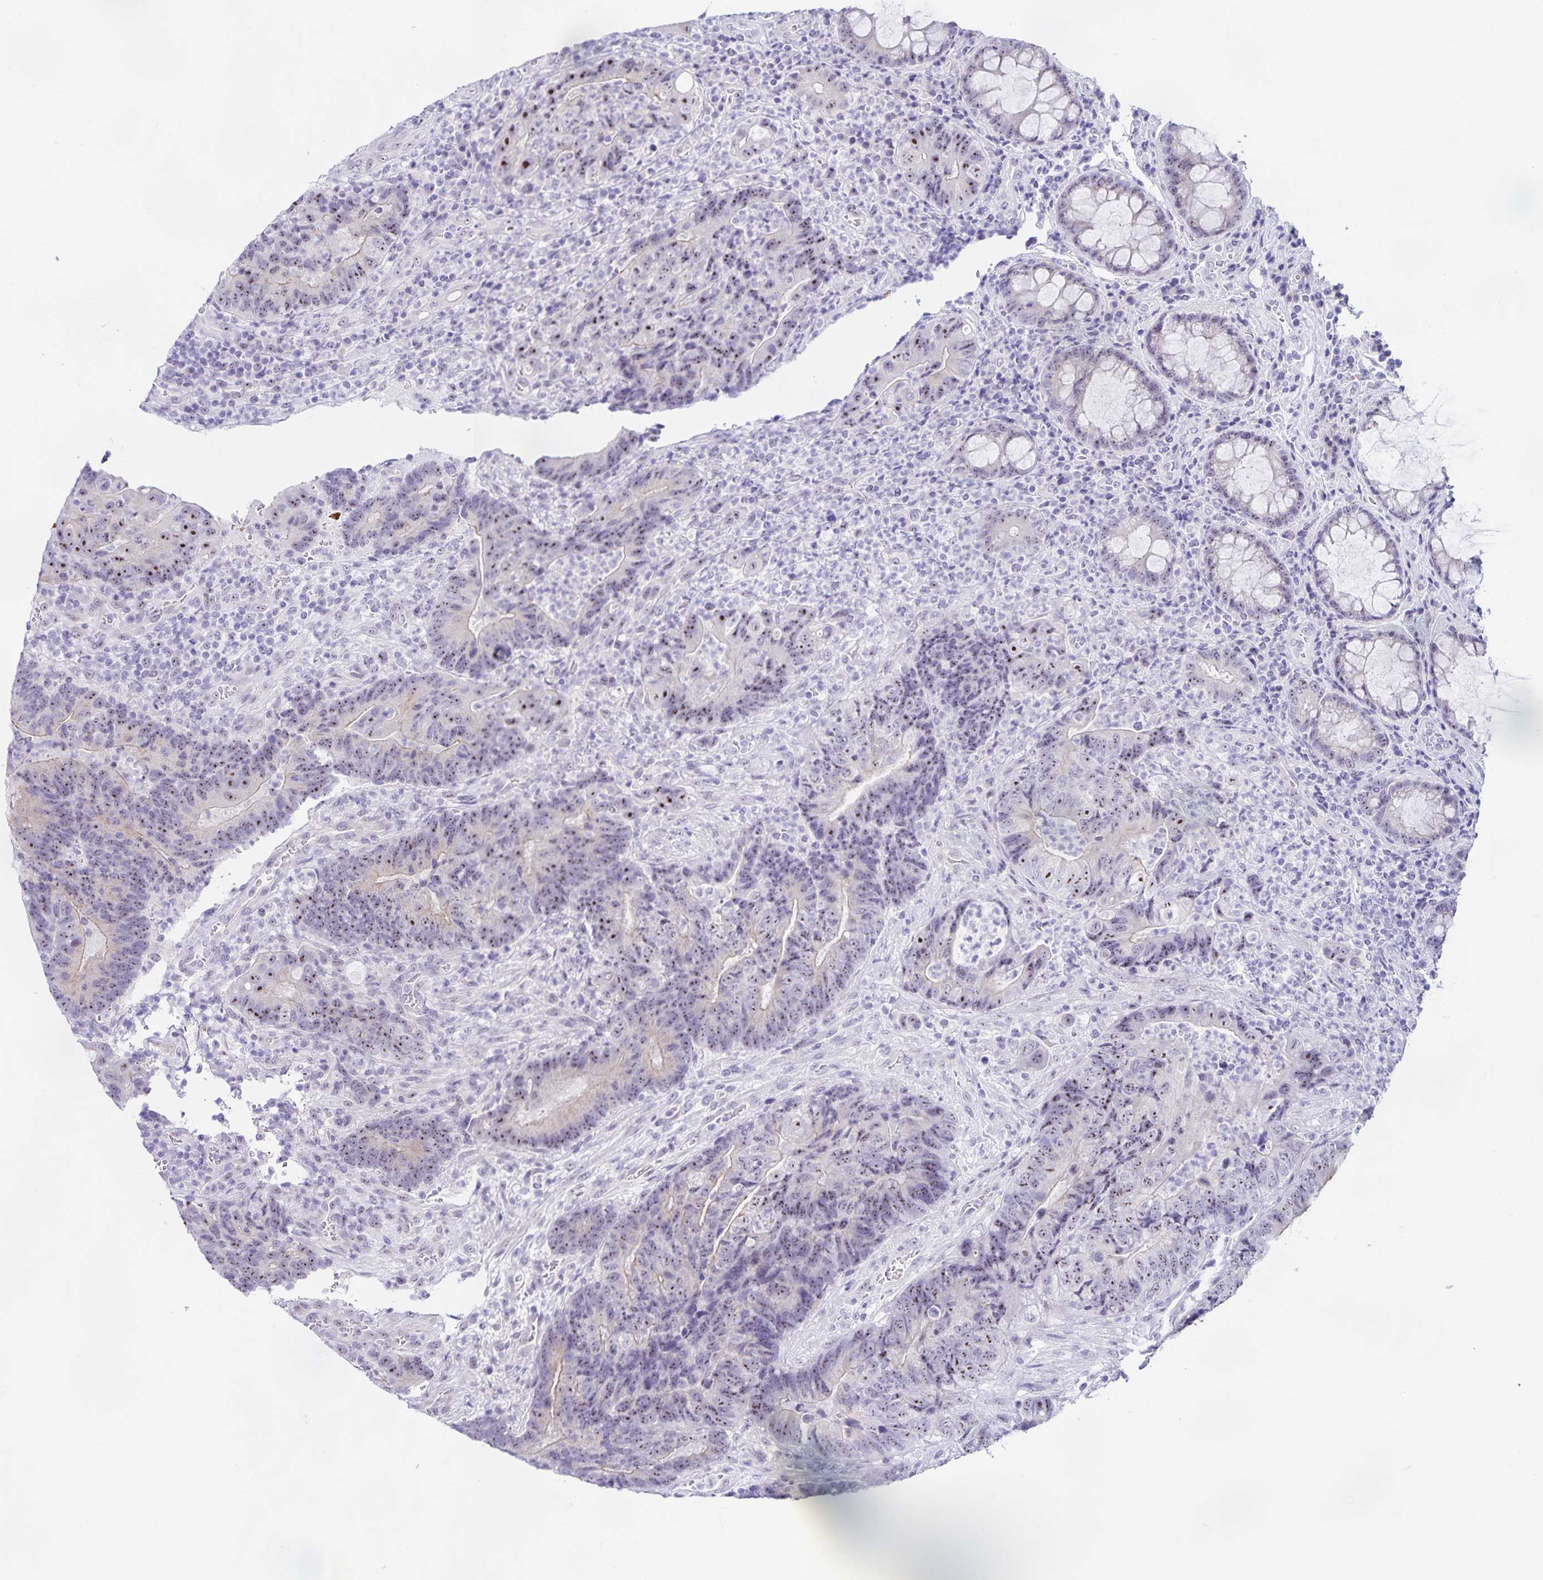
{"staining": {"intensity": "moderate", "quantity": "25%-75%", "location": "nuclear"}, "tissue": "colorectal cancer", "cell_type": "Tumor cells", "image_type": "cancer", "snomed": [{"axis": "morphology", "description": "Normal tissue, NOS"}, {"axis": "morphology", "description": "Adenocarcinoma, NOS"}, {"axis": "topography", "description": "Colon"}], "caption": "Approximately 25%-75% of tumor cells in human colorectal adenocarcinoma display moderate nuclear protein expression as visualized by brown immunohistochemical staining.", "gene": "FAM170A", "patient": {"sex": "female", "age": 48}}